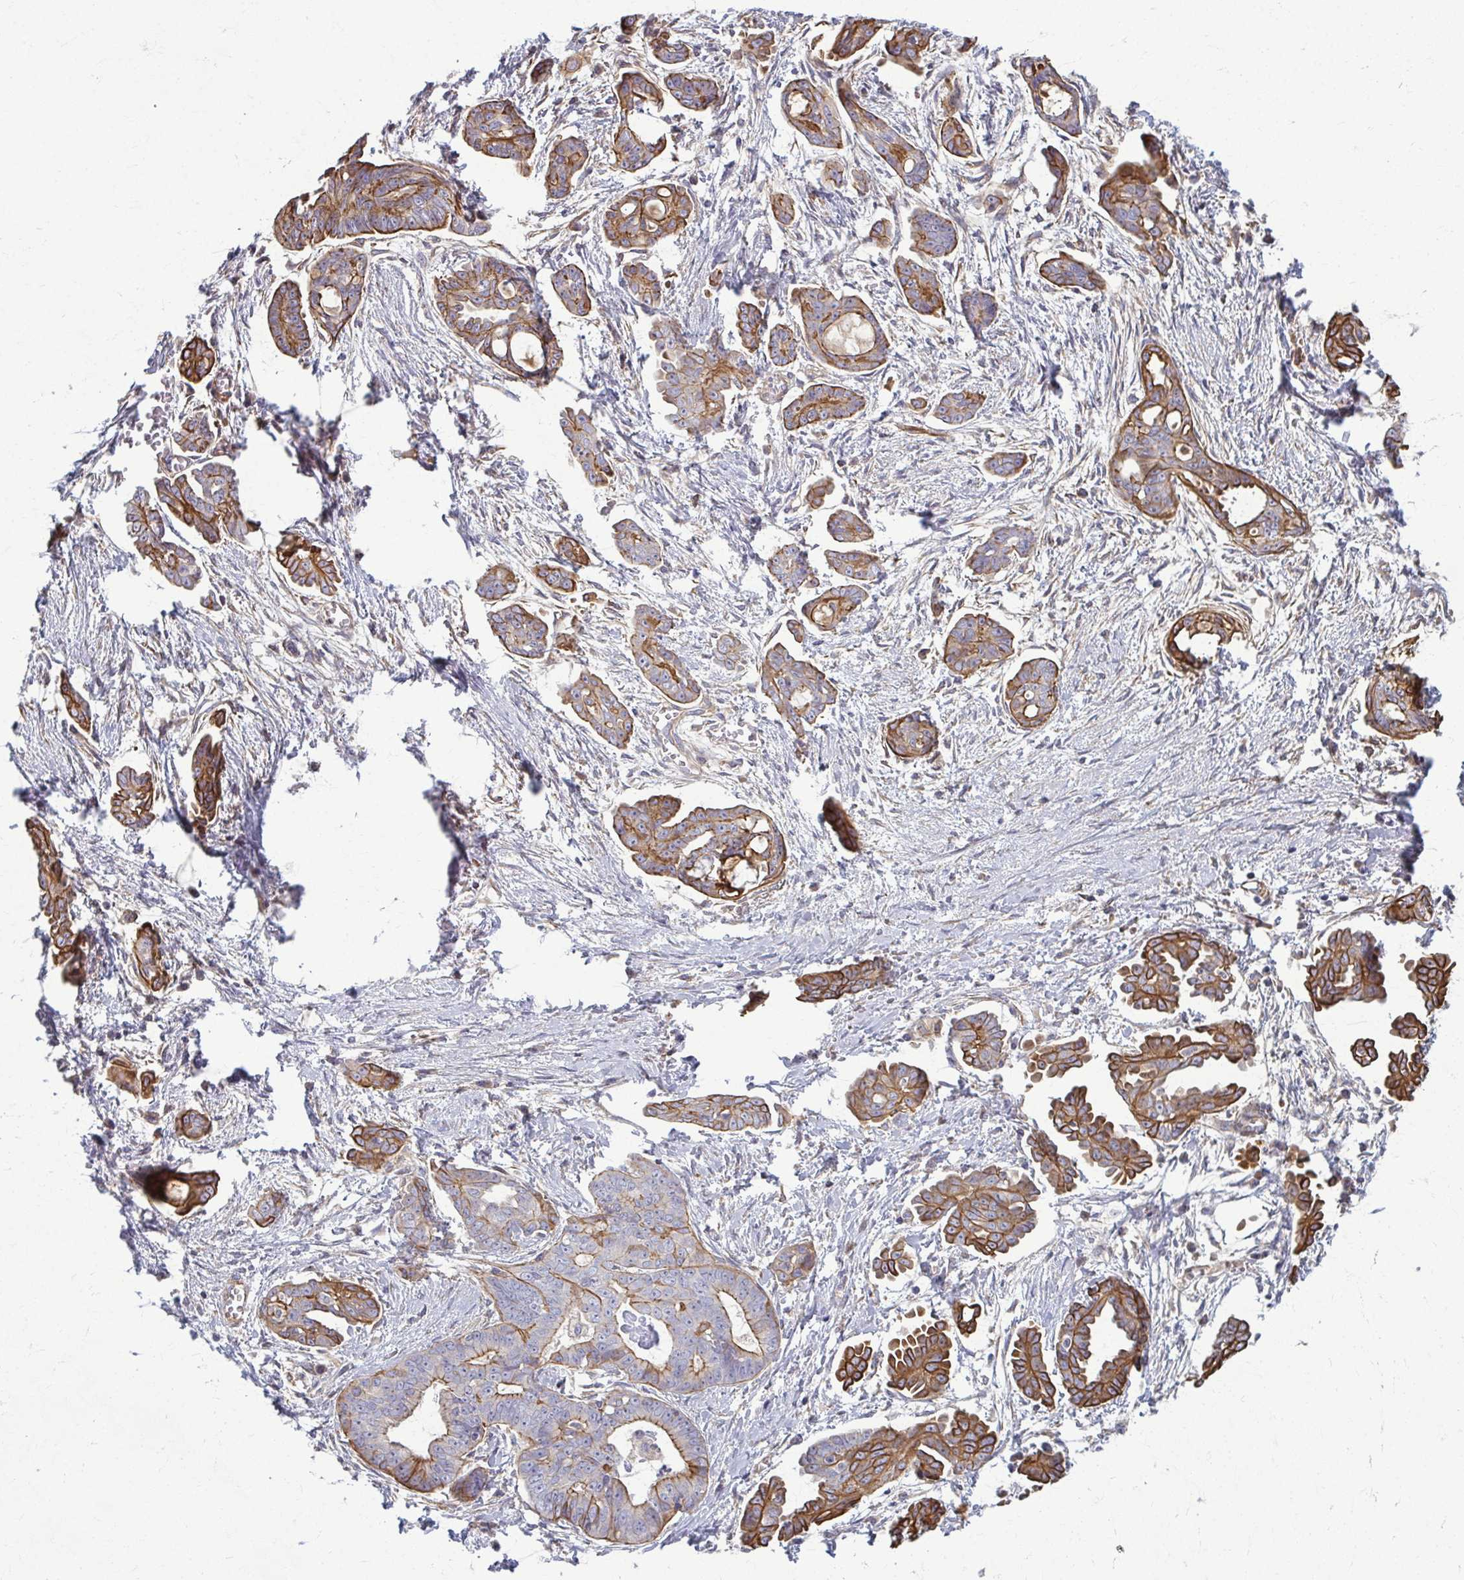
{"staining": {"intensity": "moderate", "quantity": ">75%", "location": "cytoplasmic/membranous"}, "tissue": "ovarian cancer", "cell_type": "Tumor cells", "image_type": "cancer", "snomed": [{"axis": "morphology", "description": "Cystadenocarcinoma, serous, NOS"}, {"axis": "topography", "description": "Ovary"}], "caption": "This photomicrograph demonstrates immunohistochemistry staining of human ovarian cancer (serous cystadenocarcinoma), with medium moderate cytoplasmic/membranous expression in about >75% of tumor cells.", "gene": "EID2B", "patient": {"sex": "female", "age": 71}}